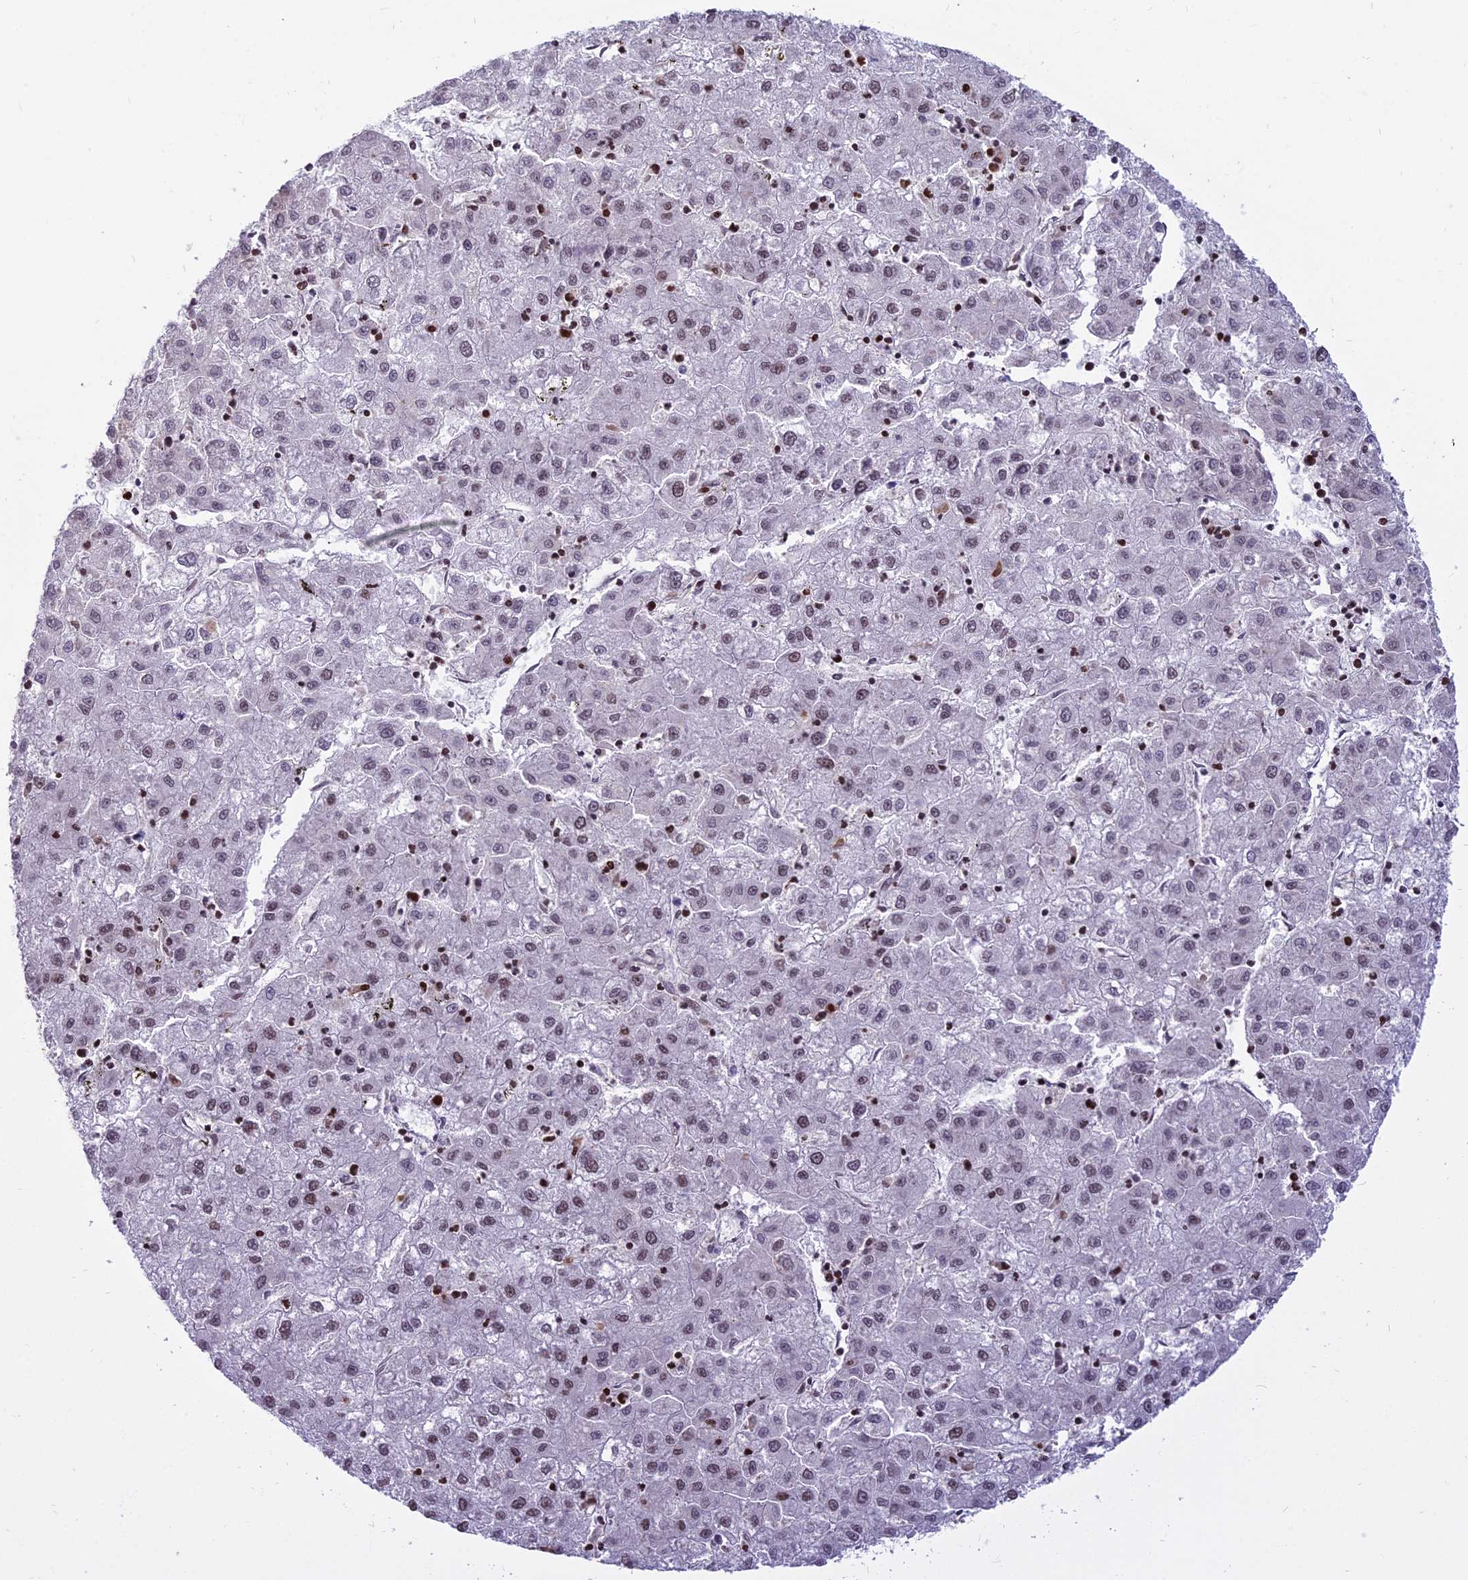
{"staining": {"intensity": "weak", "quantity": "25%-75%", "location": "nuclear"}, "tissue": "liver cancer", "cell_type": "Tumor cells", "image_type": "cancer", "snomed": [{"axis": "morphology", "description": "Carcinoma, Hepatocellular, NOS"}, {"axis": "topography", "description": "Liver"}], "caption": "Brown immunohistochemical staining in human liver cancer (hepatocellular carcinoma) exhibits weak nuclear staining in about 25%-75% of tumor cells. Immunohistochemistry stains the protein in brown and the nuclei are stained blue.", "gene": "PARP1", "patient": {"sex": "male", "age": 72}}